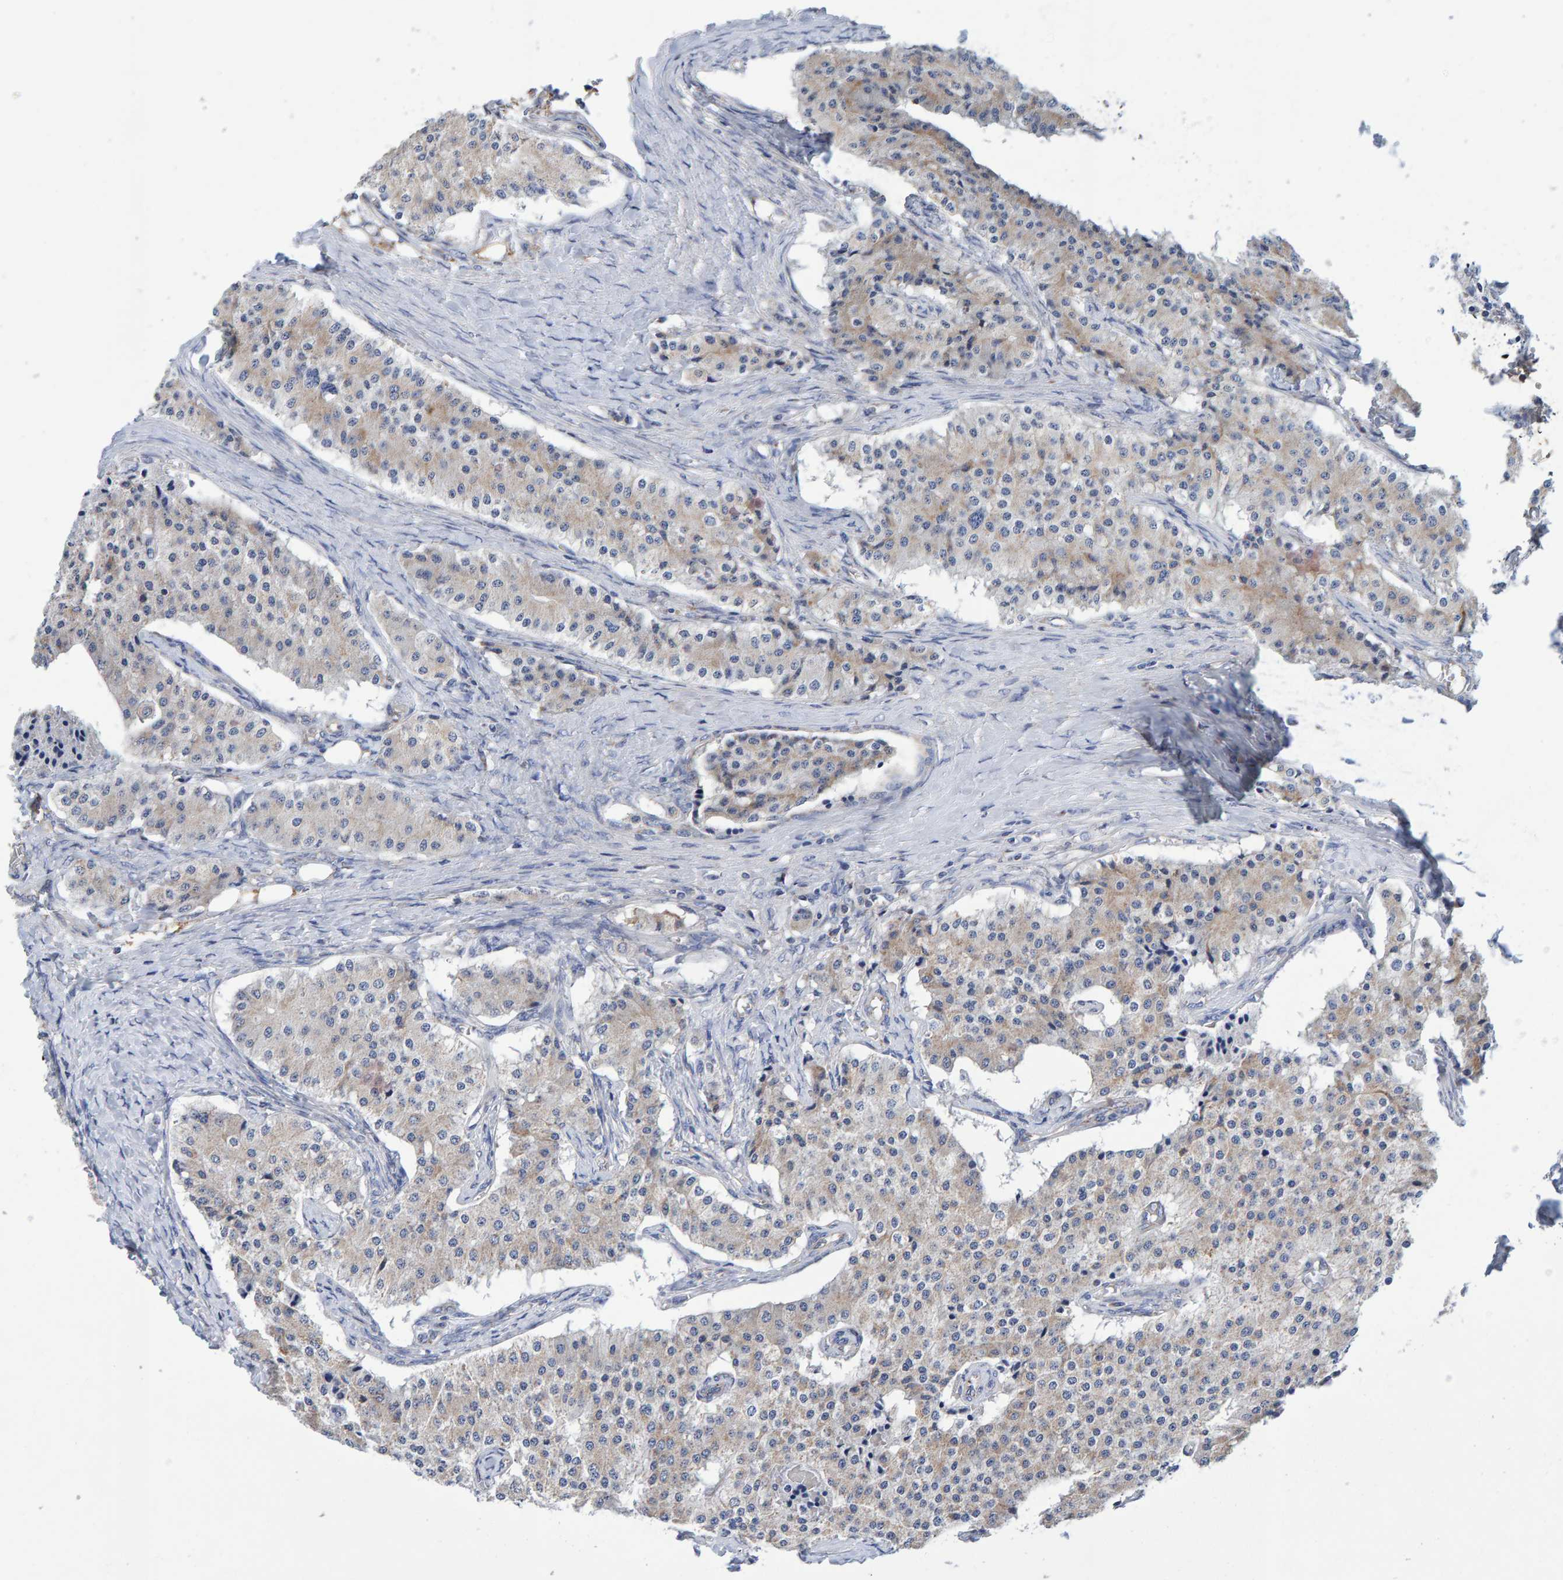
{"staining": {"intensity": "weak", "quantity": "25%-75%", "location": "cytoplasmic/membranous"}, "tissue": "carcinoid", "cell_type": "Tumor cells", "image_type": "cancer", "snomed": [{"axis": "morphology", "description": "Carcinoid, malignant, NOS"}, {"axis": "topography", "description": "Colon"}], "caption": "High-power microscopy captured an immunohistochemistry (IHC) histopathology image of carcinoid (malignant), revealing weak cytoplasmic/membranous staining in about 25%-75% of tumor cells.", "gene": "EFR3A", "patient": {"sex": "female", "age": 52}}